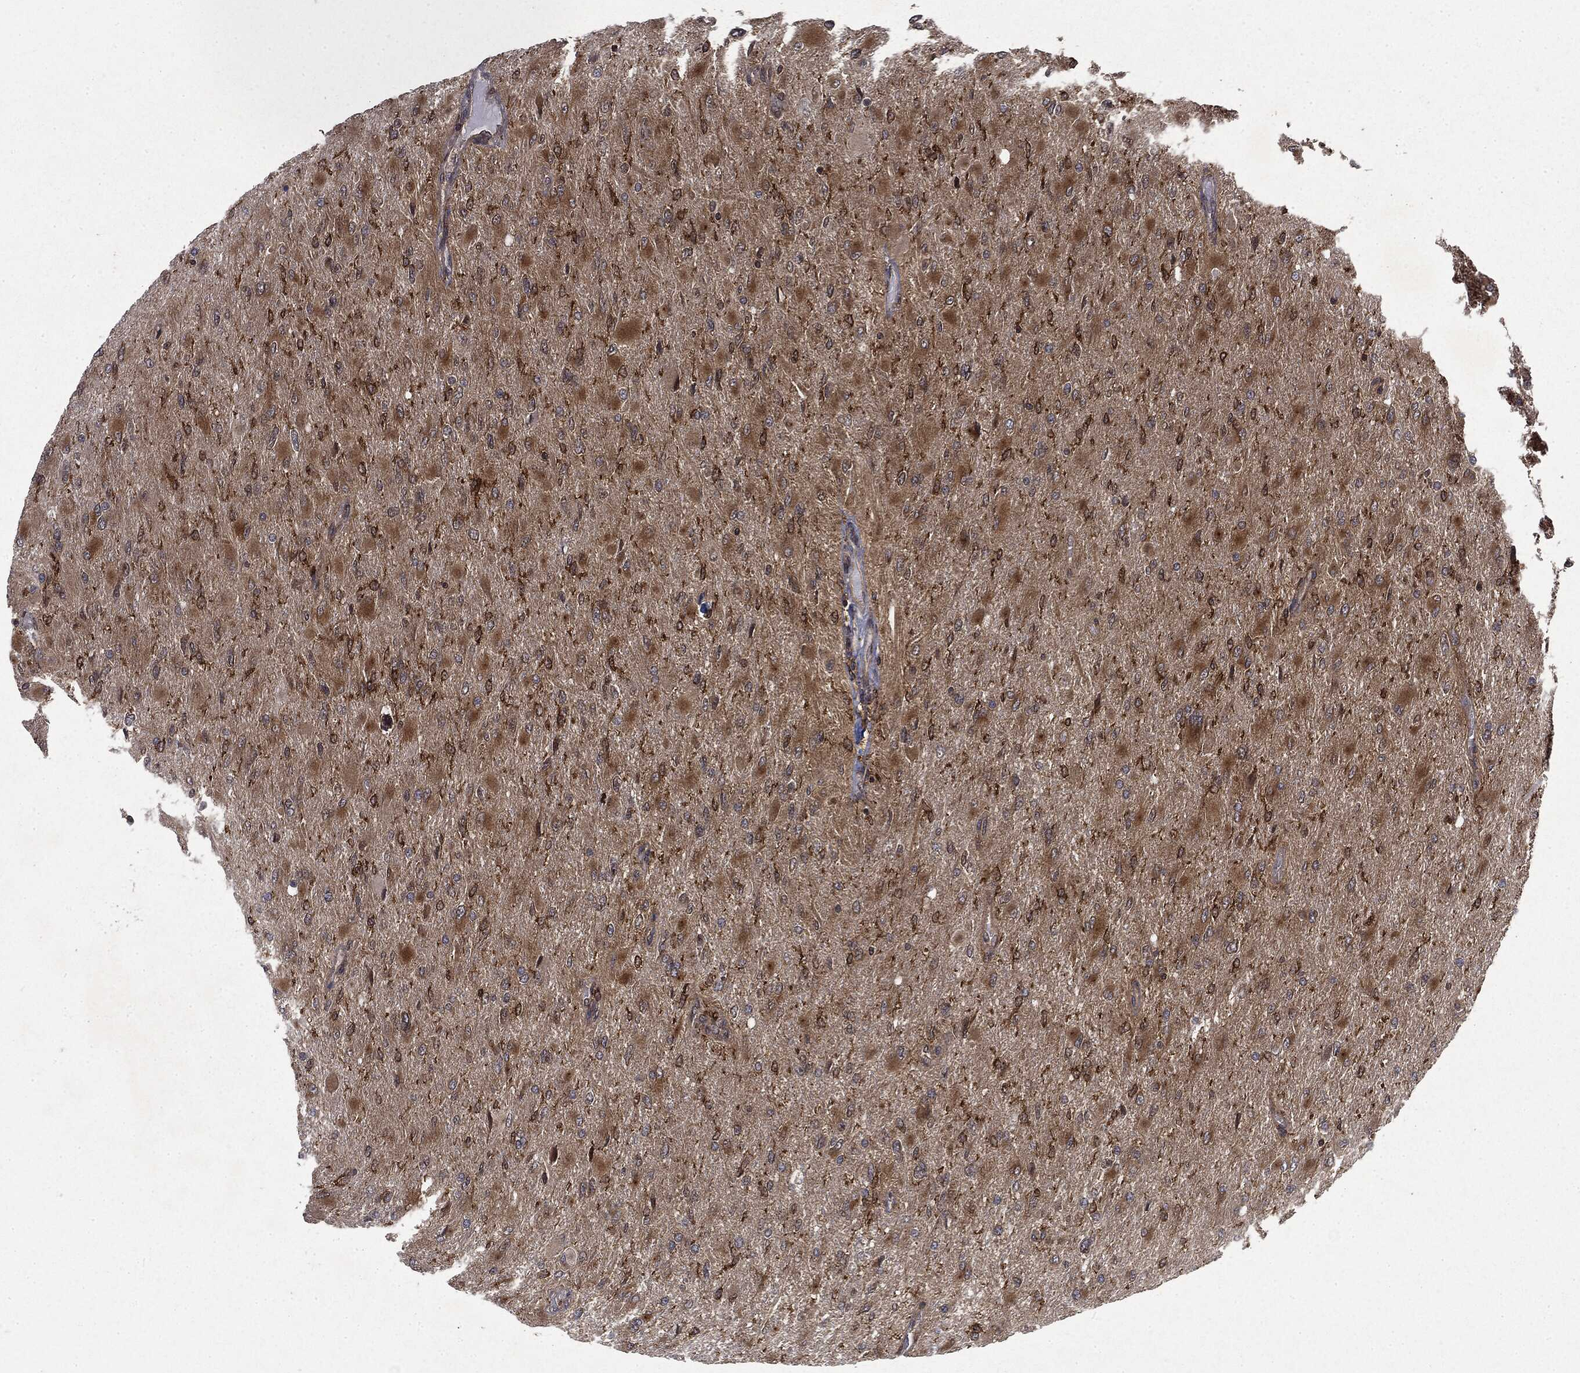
{"staining": {"intensity": "moderate", "quantity": ">75%", "location": "cytoplasmic/membranous"}, "tissue": "glioma", "cell_type": "Tumor cells", "image_type": "cancer", "snomed": [{"axis": "morphology", "description": "Glioma, malignant, High grade"}, {"axis": "topography", "description": "Cerebral cortex"}], "caption": "Protein expression analysis of malignant glioma (high-grade) exhibits moderate cytoplasmic/membranous positivity in about >75% of tumor cells. The staining is performed using DAB brown chromogen to label protein expression. The nuclei are counter-stained blue using hematoxylin.", "gene": "SNX5", "patient": {"sex": "female", "age": 36}}